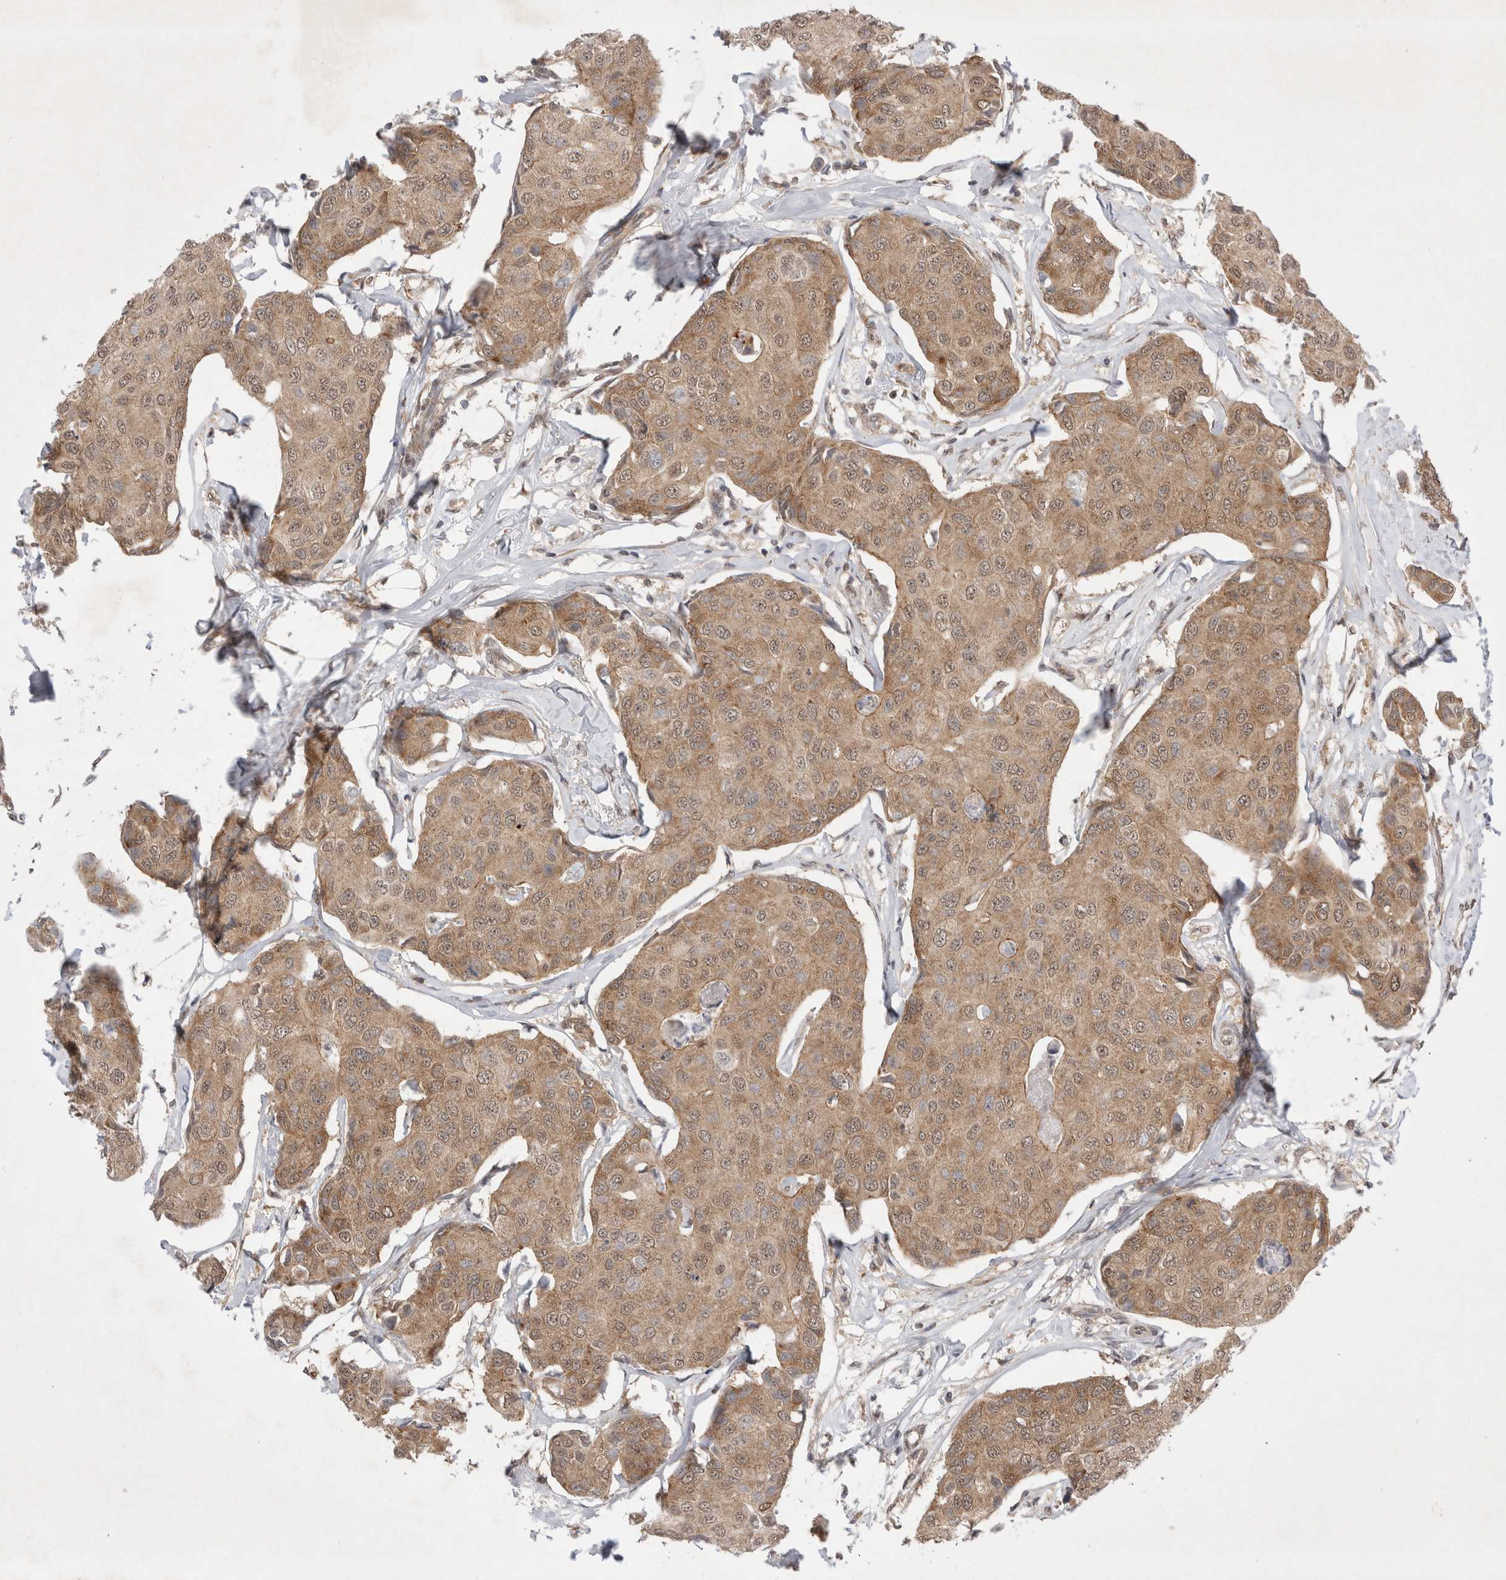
{"staining": {"intensity": "moderate", "quantity": ">75%", "location": "cytoplasmic/membranous"}, "tissue": "breast cancer", "cell_type": "Tumor cells", "image_type": "cancer", "snomed": [{"axis": "morphology", "description": "Duct carcinoma"}, {"axis": "topography", "description": "Breast"}], "caption": "Approximately >75% of tumor cells in human breast invasive ductal carcinoma demonstrate moderate cytoplasmic/membranous protein positivity as visualized by brown immunohistochemical staining.", "gene": "WIPF2", "patient": {"sex": "female", "age": 80}}